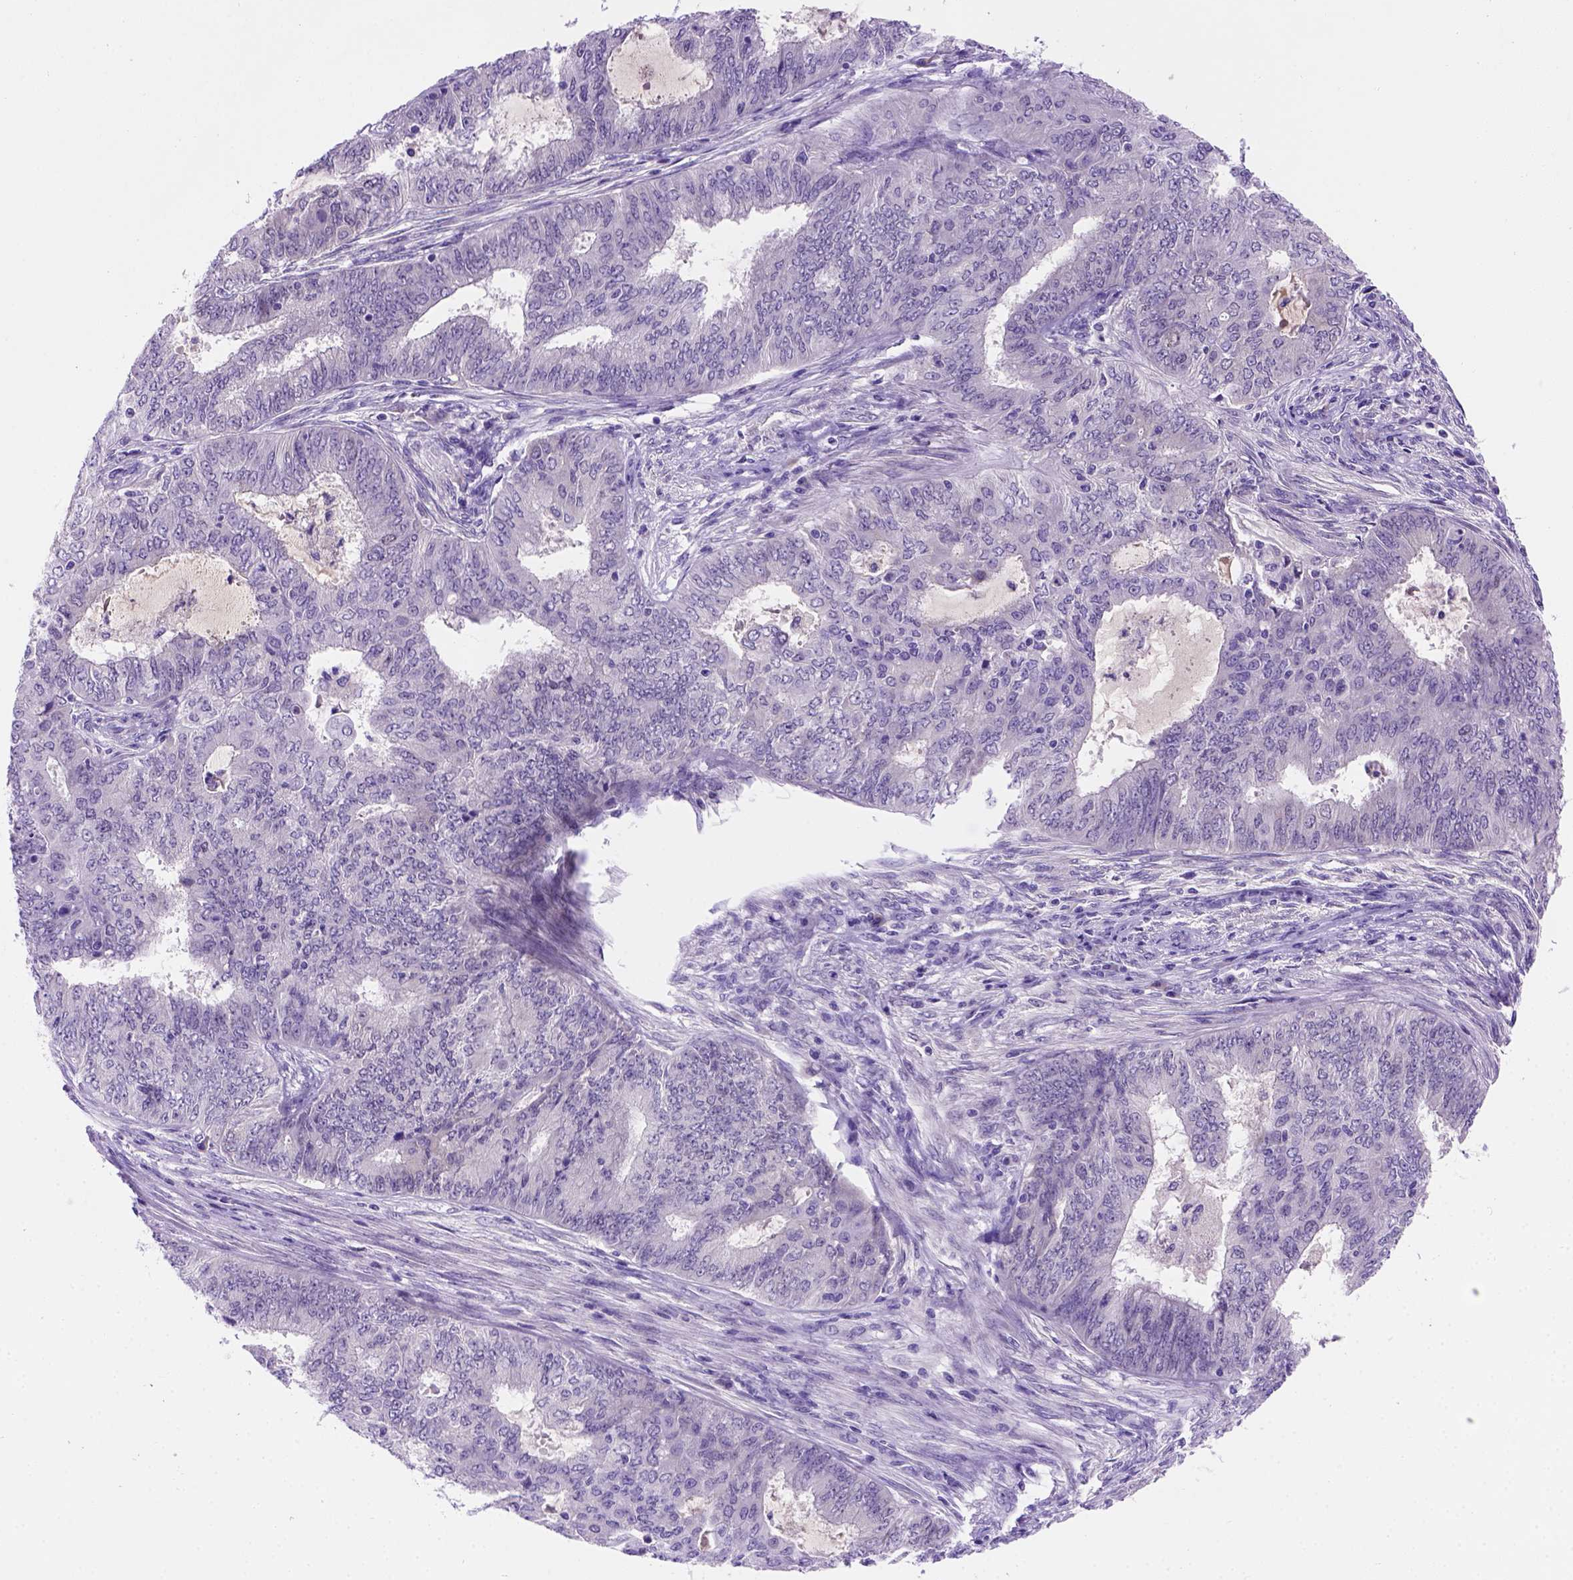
{"staining": {"intensity": "negative", "quantity": "none", "location": "none"}, "tissue": "endometrial cancer", "cell_type": "Tumor cells", "image_type": "cancer", "snomed": [{"axis": "morphology", "description": "Adenocarcinoma, NOS"}, {"axis": "topography", "description": "Endometrium"}], "caption": "This is a image of IHC staining of endometrial cancer (adenocarcinoma), which shows no expression in tumor cells.", "gene": "FAM81B", "patient": {"sex": "female", "age": 62}}